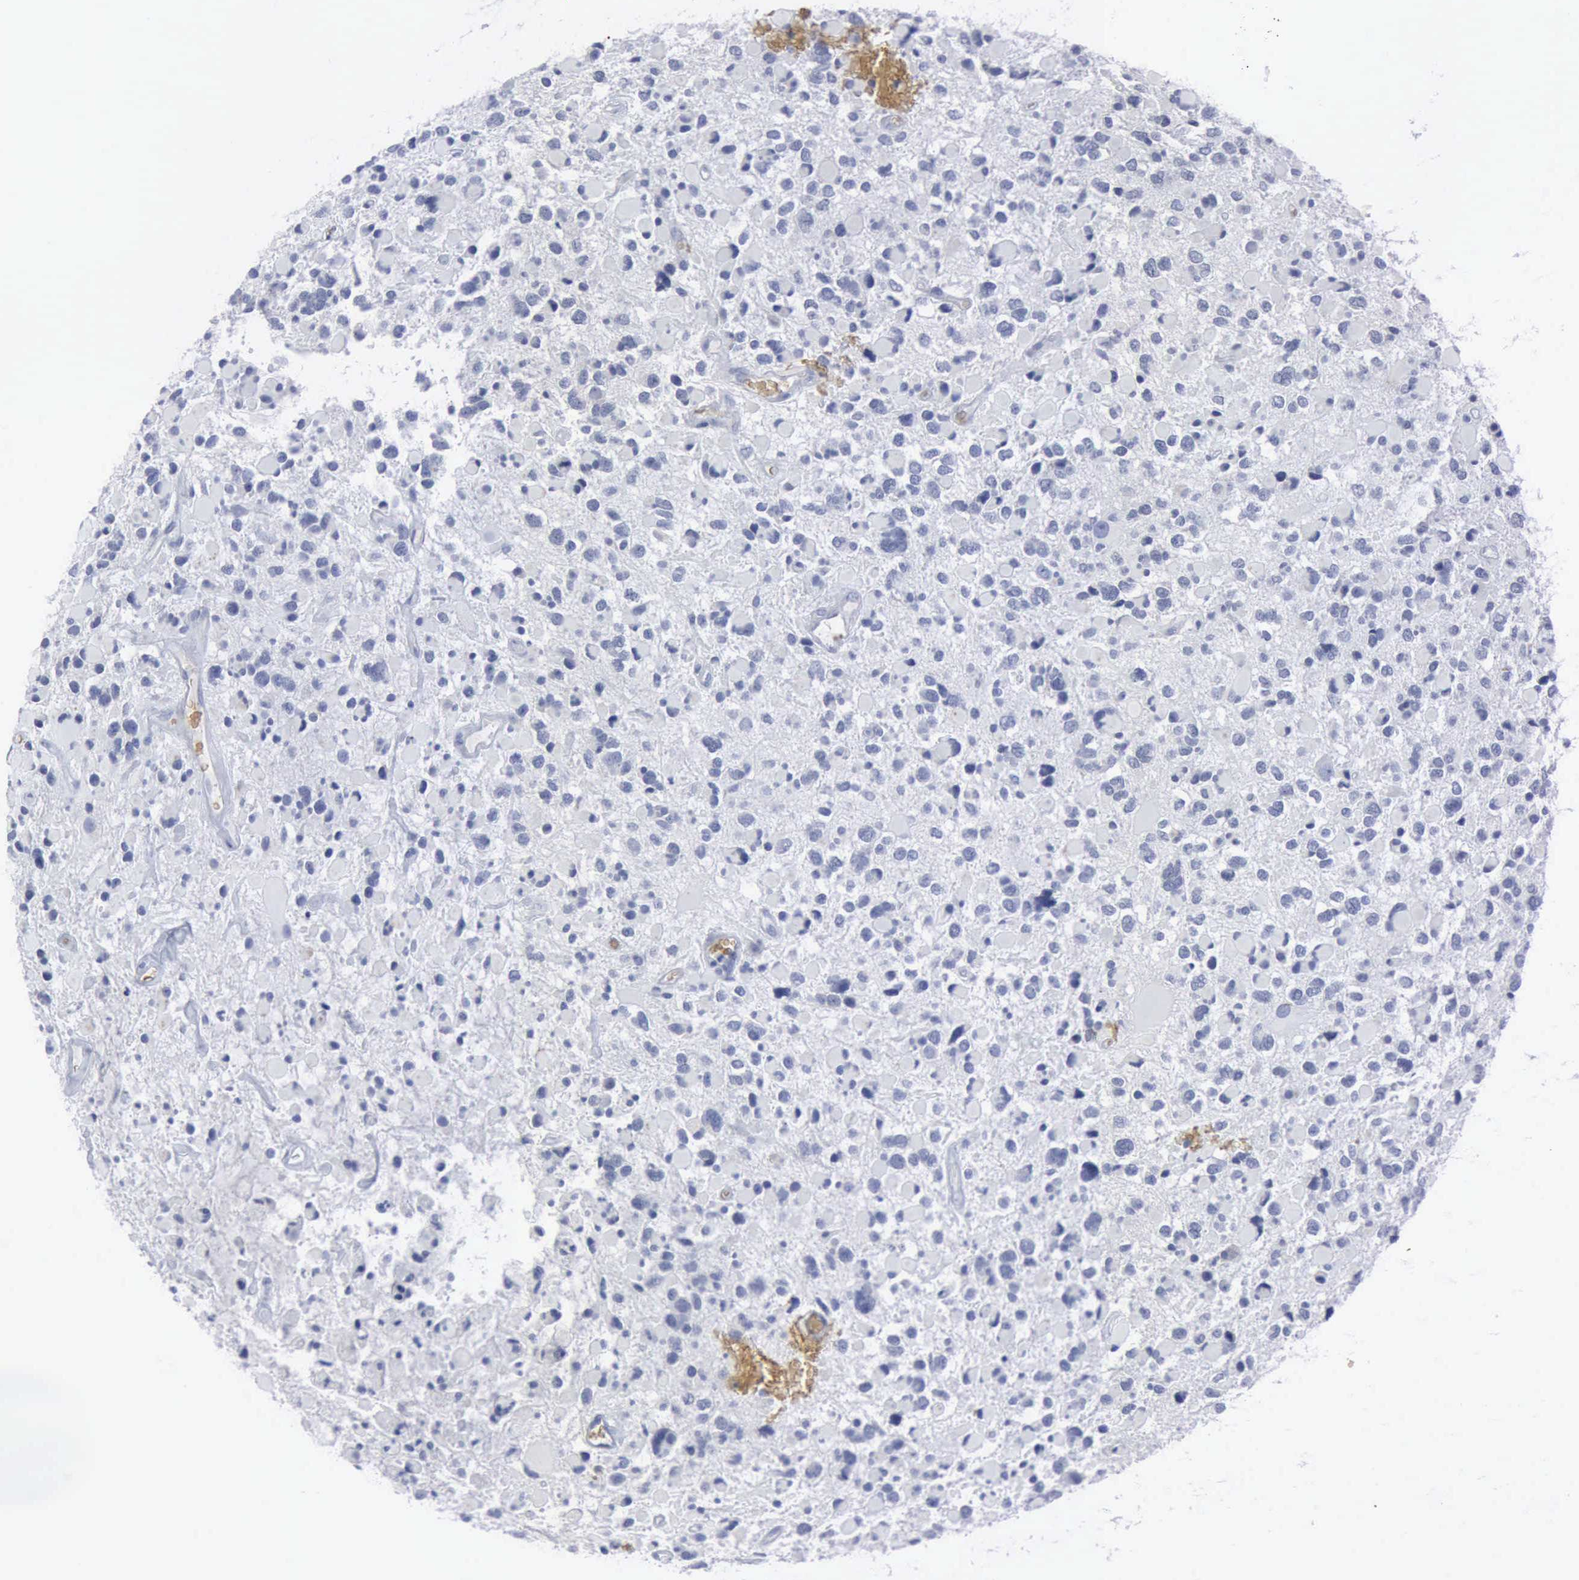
{"staining": {"intensity": "negative", "quantity": "none", "location": "none"}, "tissue": "glioma", "cell_type": "Tumor cells", "image_type": "cancer", "snomed": [{"axis": "morphology", "description": "Glioma, malignant, High grade"}, {"axis": "topography", "description": "Brain"}], "caption": "Human glioma stained for a protein using immunohistochemistry (IHC) exhibits no staining in tumor cells.", "gene": "TGFB1", "patient": {"sex": "female", "age": 37}}